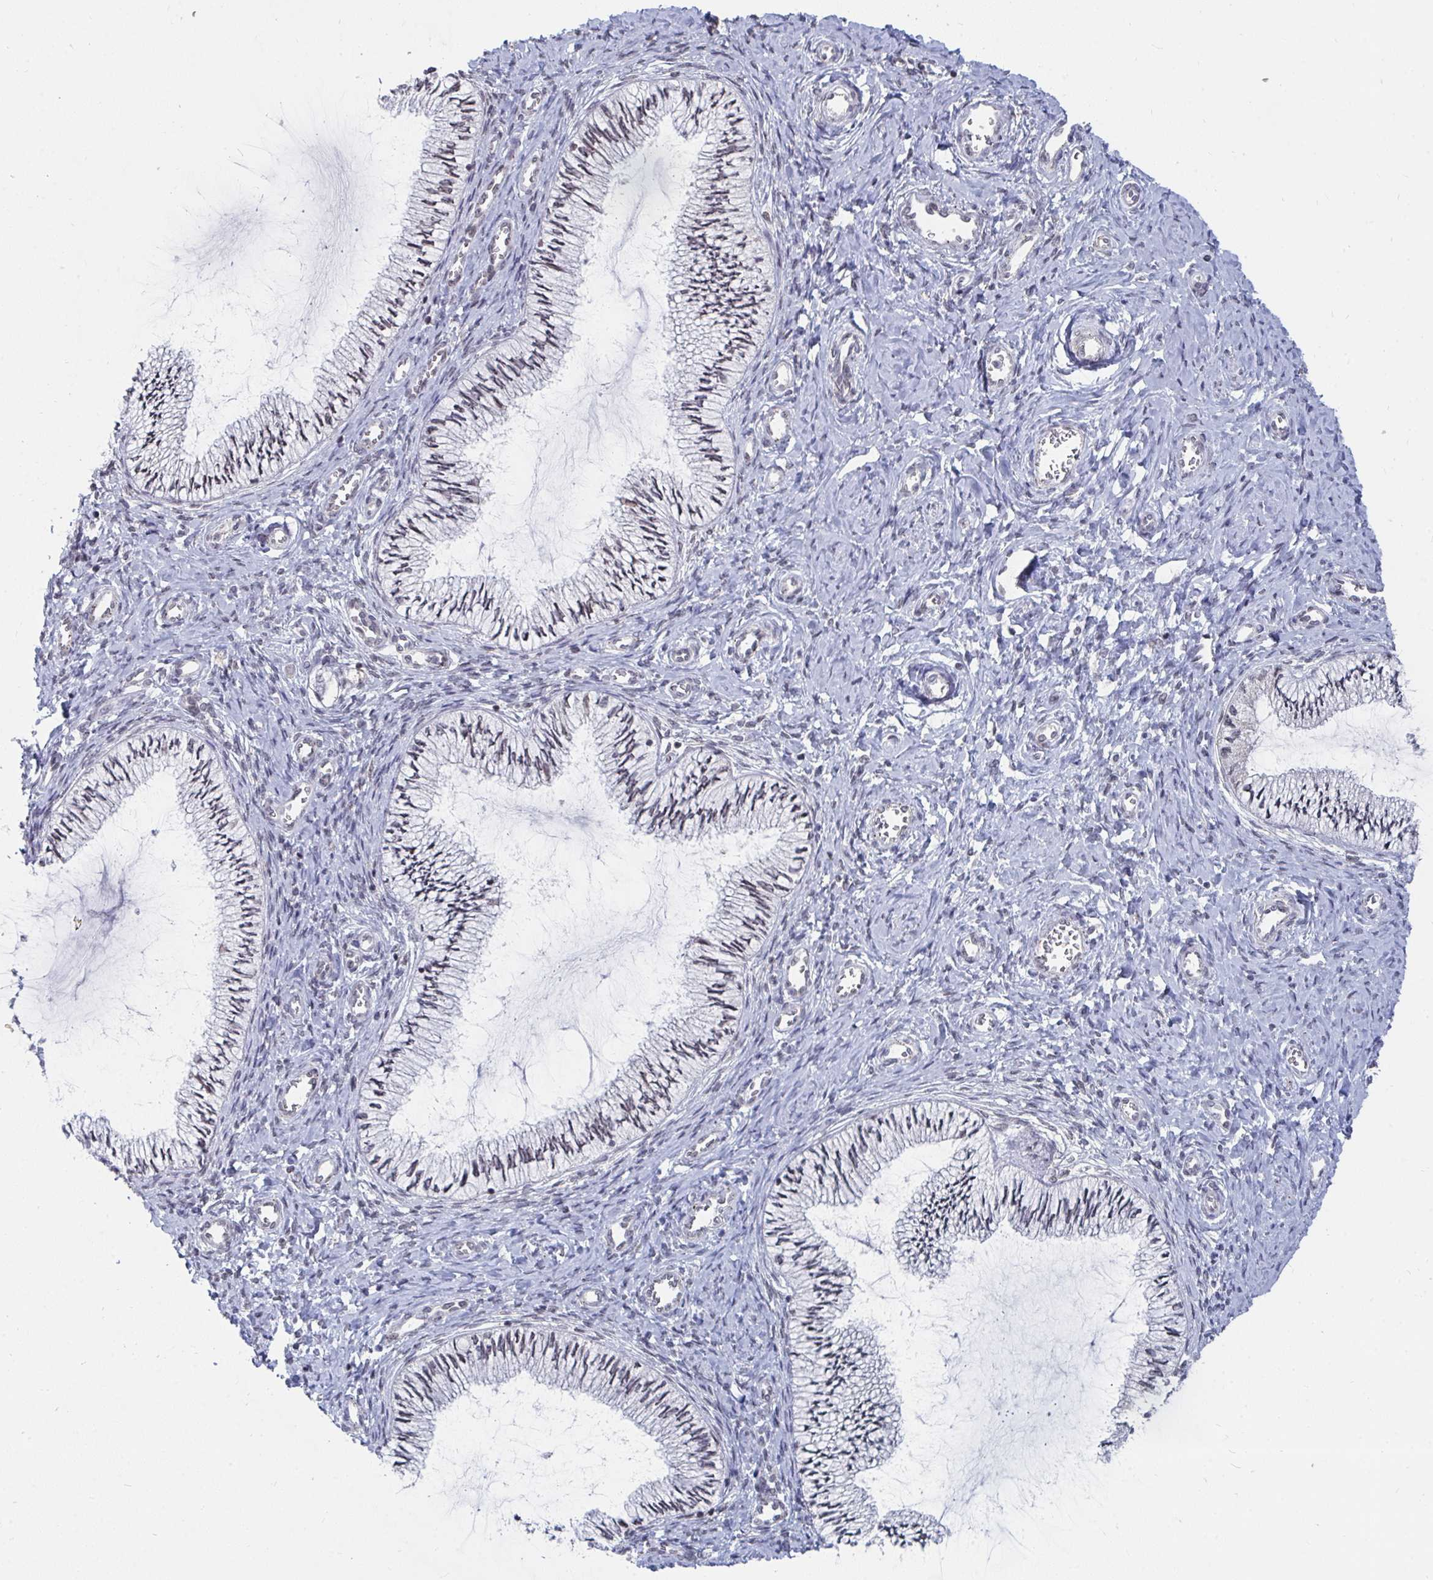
{"staining": {"intensity": "negative", "quantity": "none", "location": "none"}, "tissue": "cervix", "cell_type": "Glandular cells", "image_type": "normal", "snomed": [{"axis": "morphology", "description": "Normal tissue, NOS"}, {"axis": "topography", "description": "Cervix"}], "caption": "Cervix stained for a protein using immunohistochemistry displays no staining glandular cells.", "gene": "TRIP12", "patient": {"sex": "female", "age": 24}}